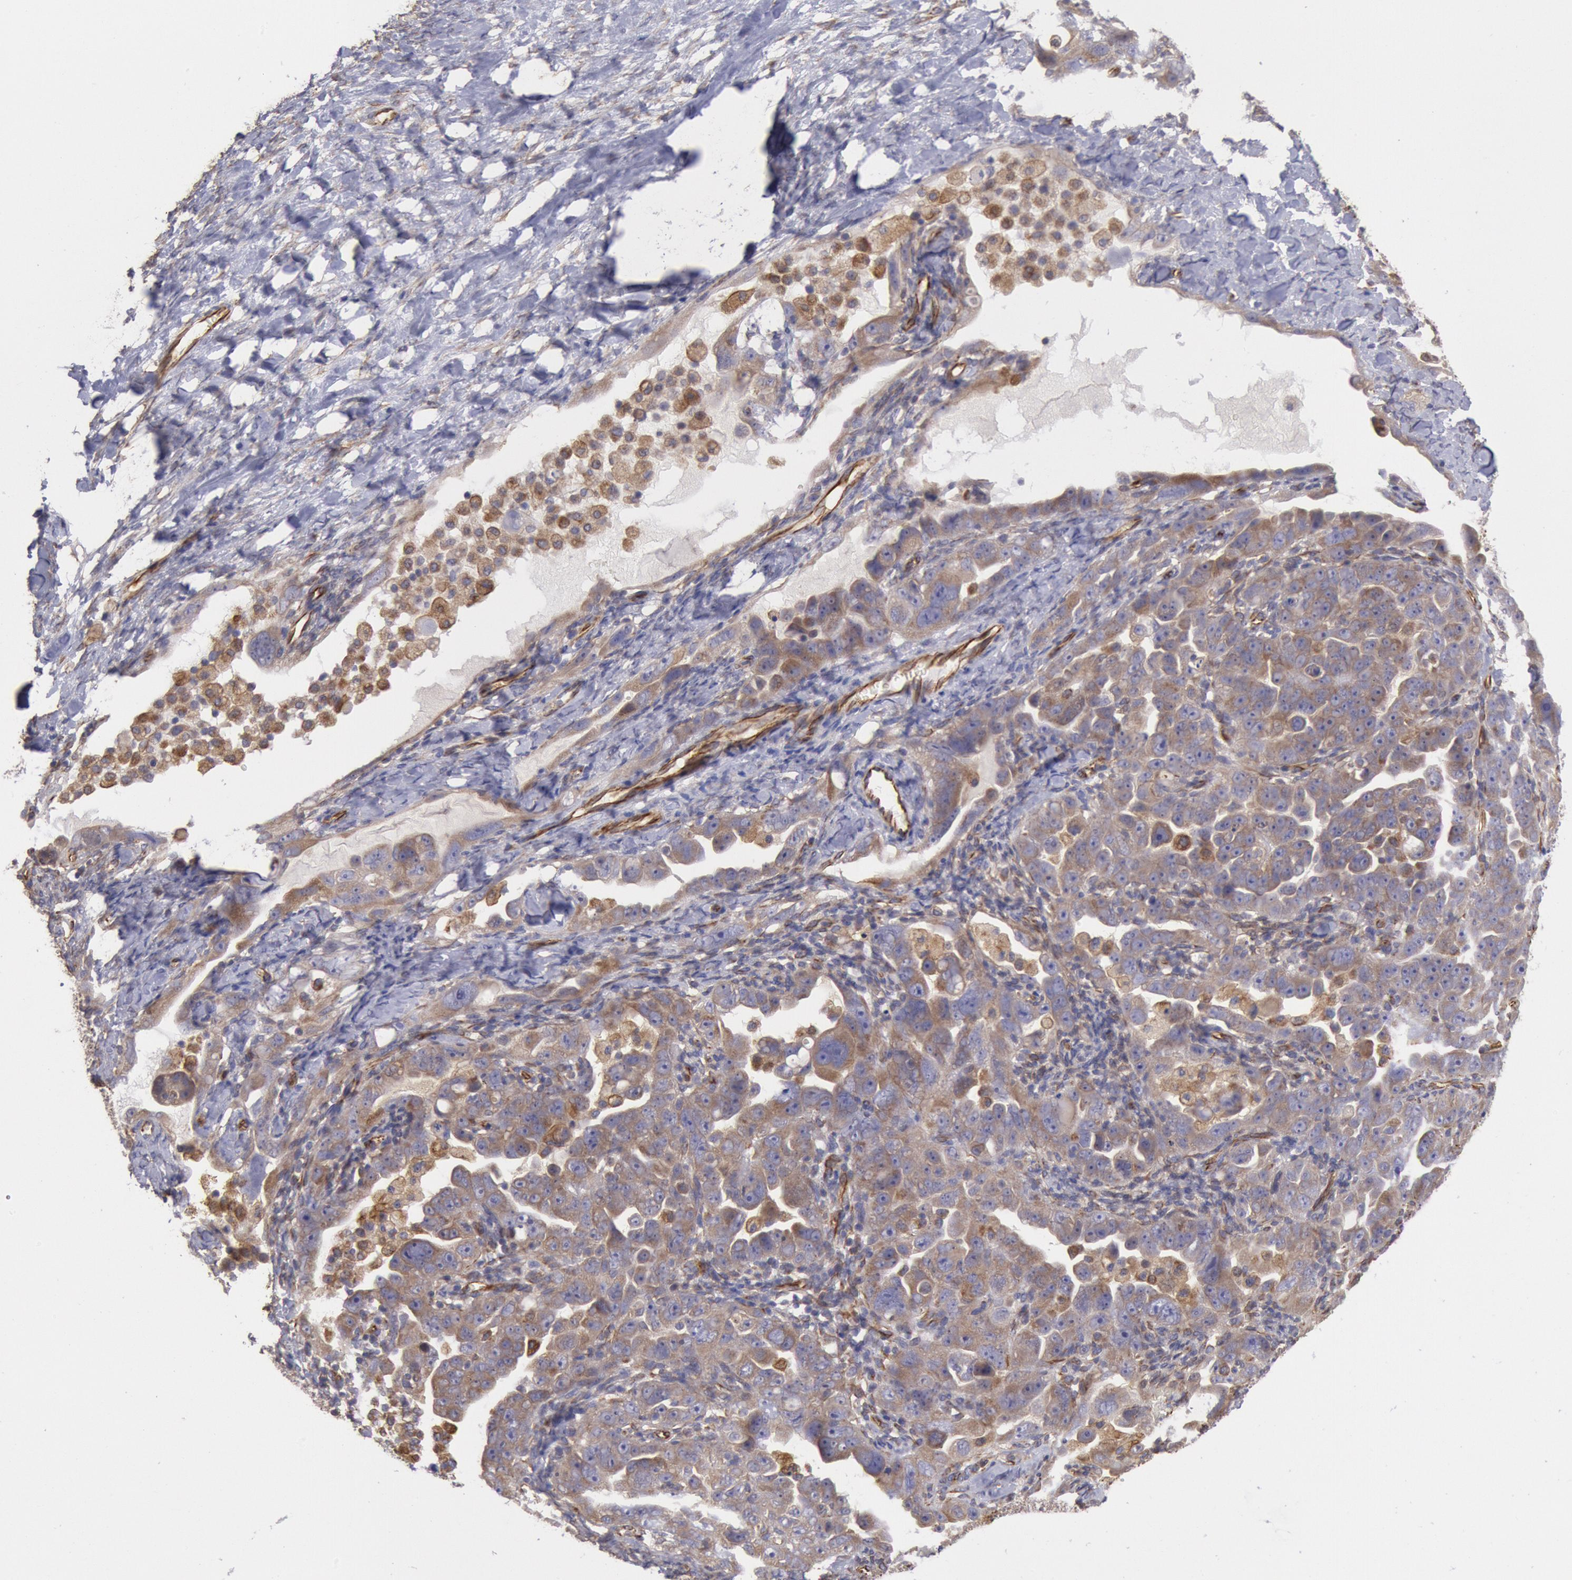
{"staining": {"intensity": "weak", "quantity": ">75%", "location": "cytoplasmic/membranous"}, "tissue": "ovarian cancer", "cell_type": "Tumor cells", "image_type": "cancer", "snomed": [{"axis": "morphology", "description": "Cystadenocarcinoma, serous, NOS"}, {"axis": "topography", "description": "Ovary"}], "caption": "Approximately >75% of tumor cells in ovarian serous cystadenocarcinoma reveal weak cytoplasmic/membranous protein expression as visualized by brown immunohistochemical staining.", "gene": "RNF139", "patient": {"sex": "female", "age": 66}}